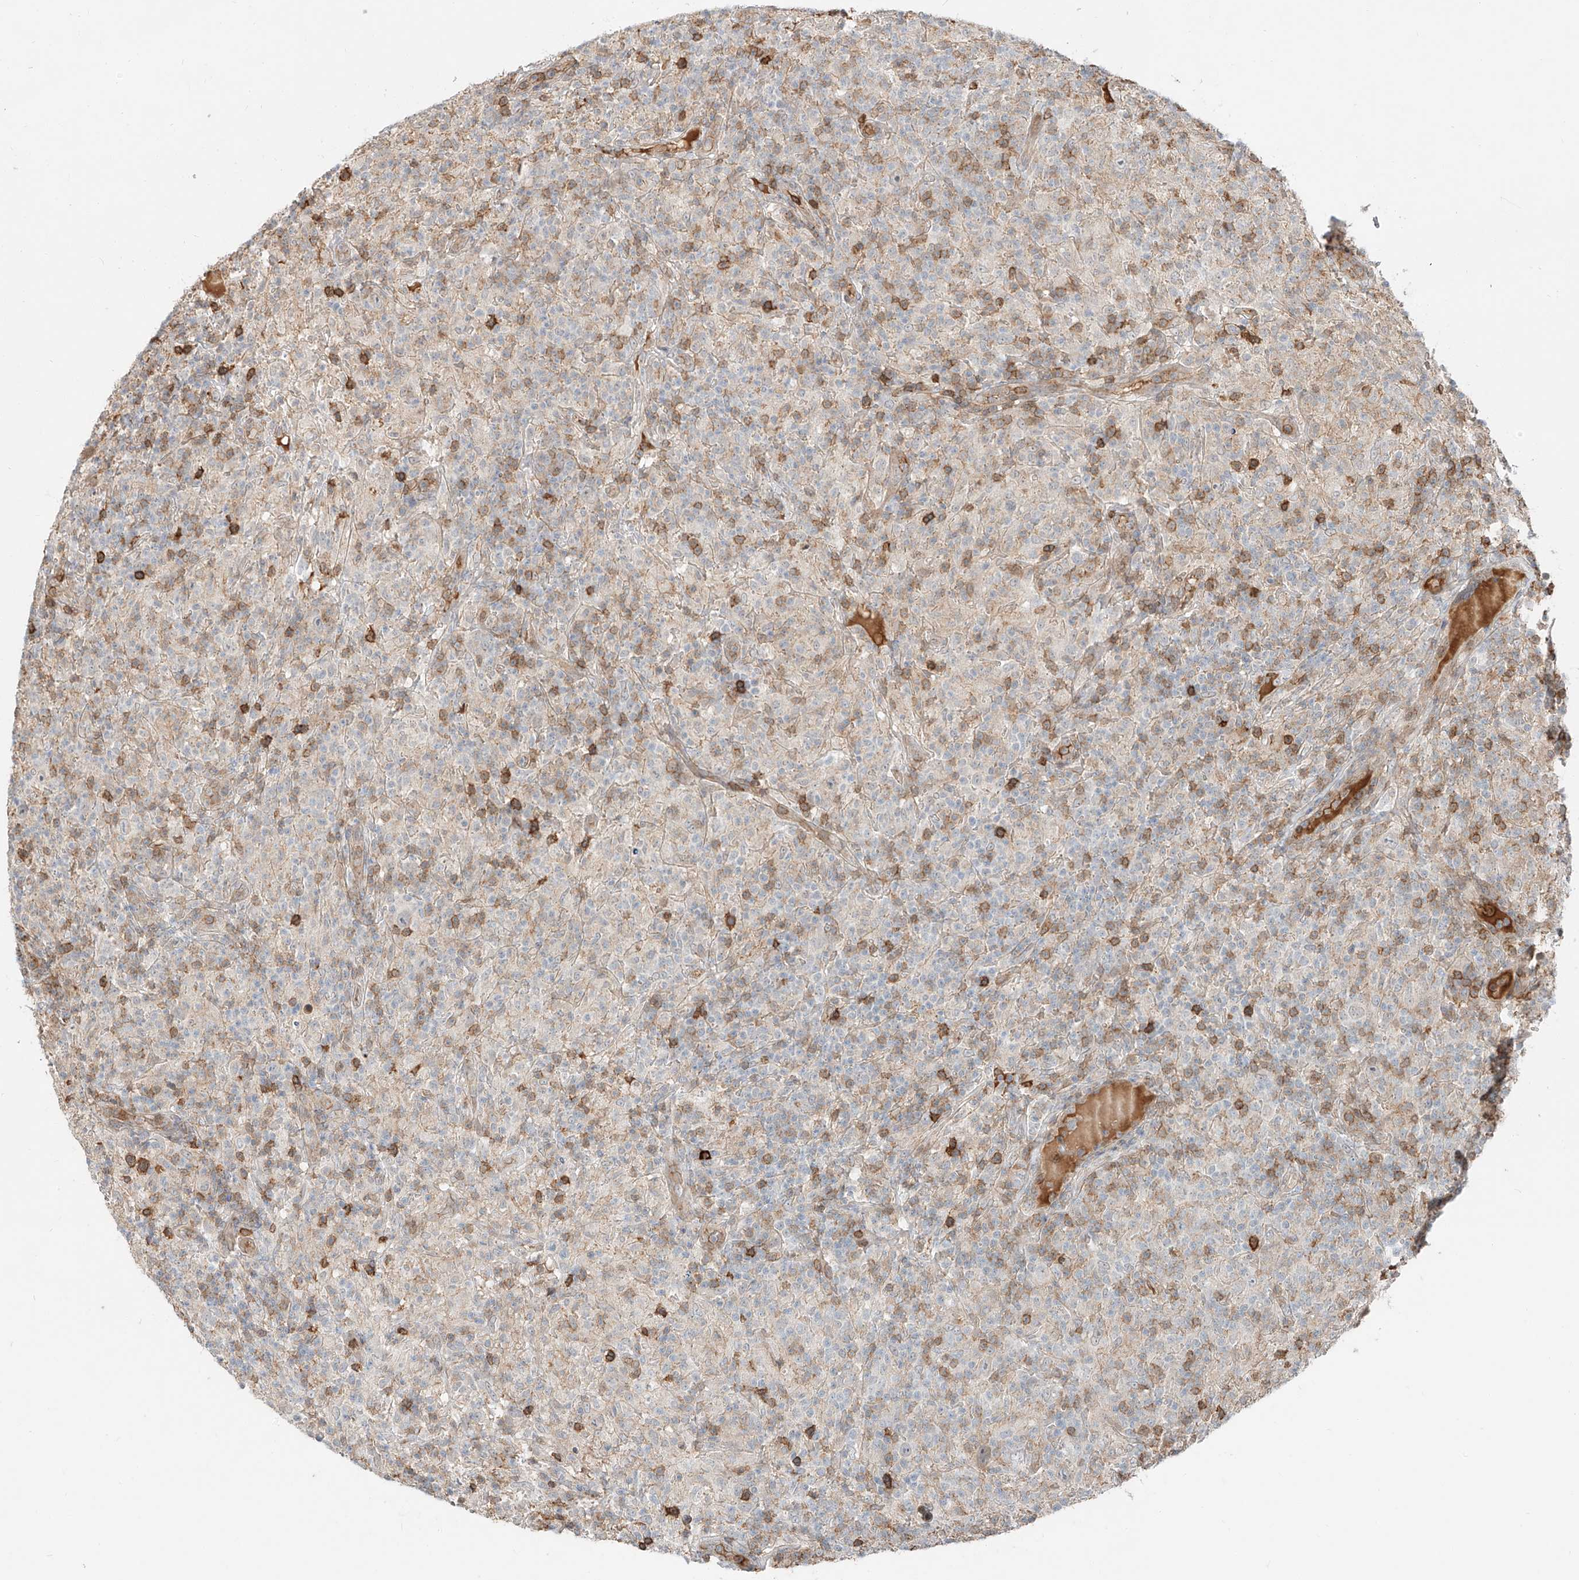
{"staining": {"intensity": "negative", "quantity": "none", "location": "none"}, "tissue": "lymphoma", "cell_type": "Tumor cells", "image_type": "cancer", "snomed": [{"axis": "morphology", "description": "Hodgkin's disease, NOS"}, {"axis": "topography", "description": "Lymph node"}], "caption": "Photomicrograph shows no protein positivity in tumor cells of Hodgkin's disease tissue.", "gene": "CEP162", "patient": {"sex": "male", "age": 70}}